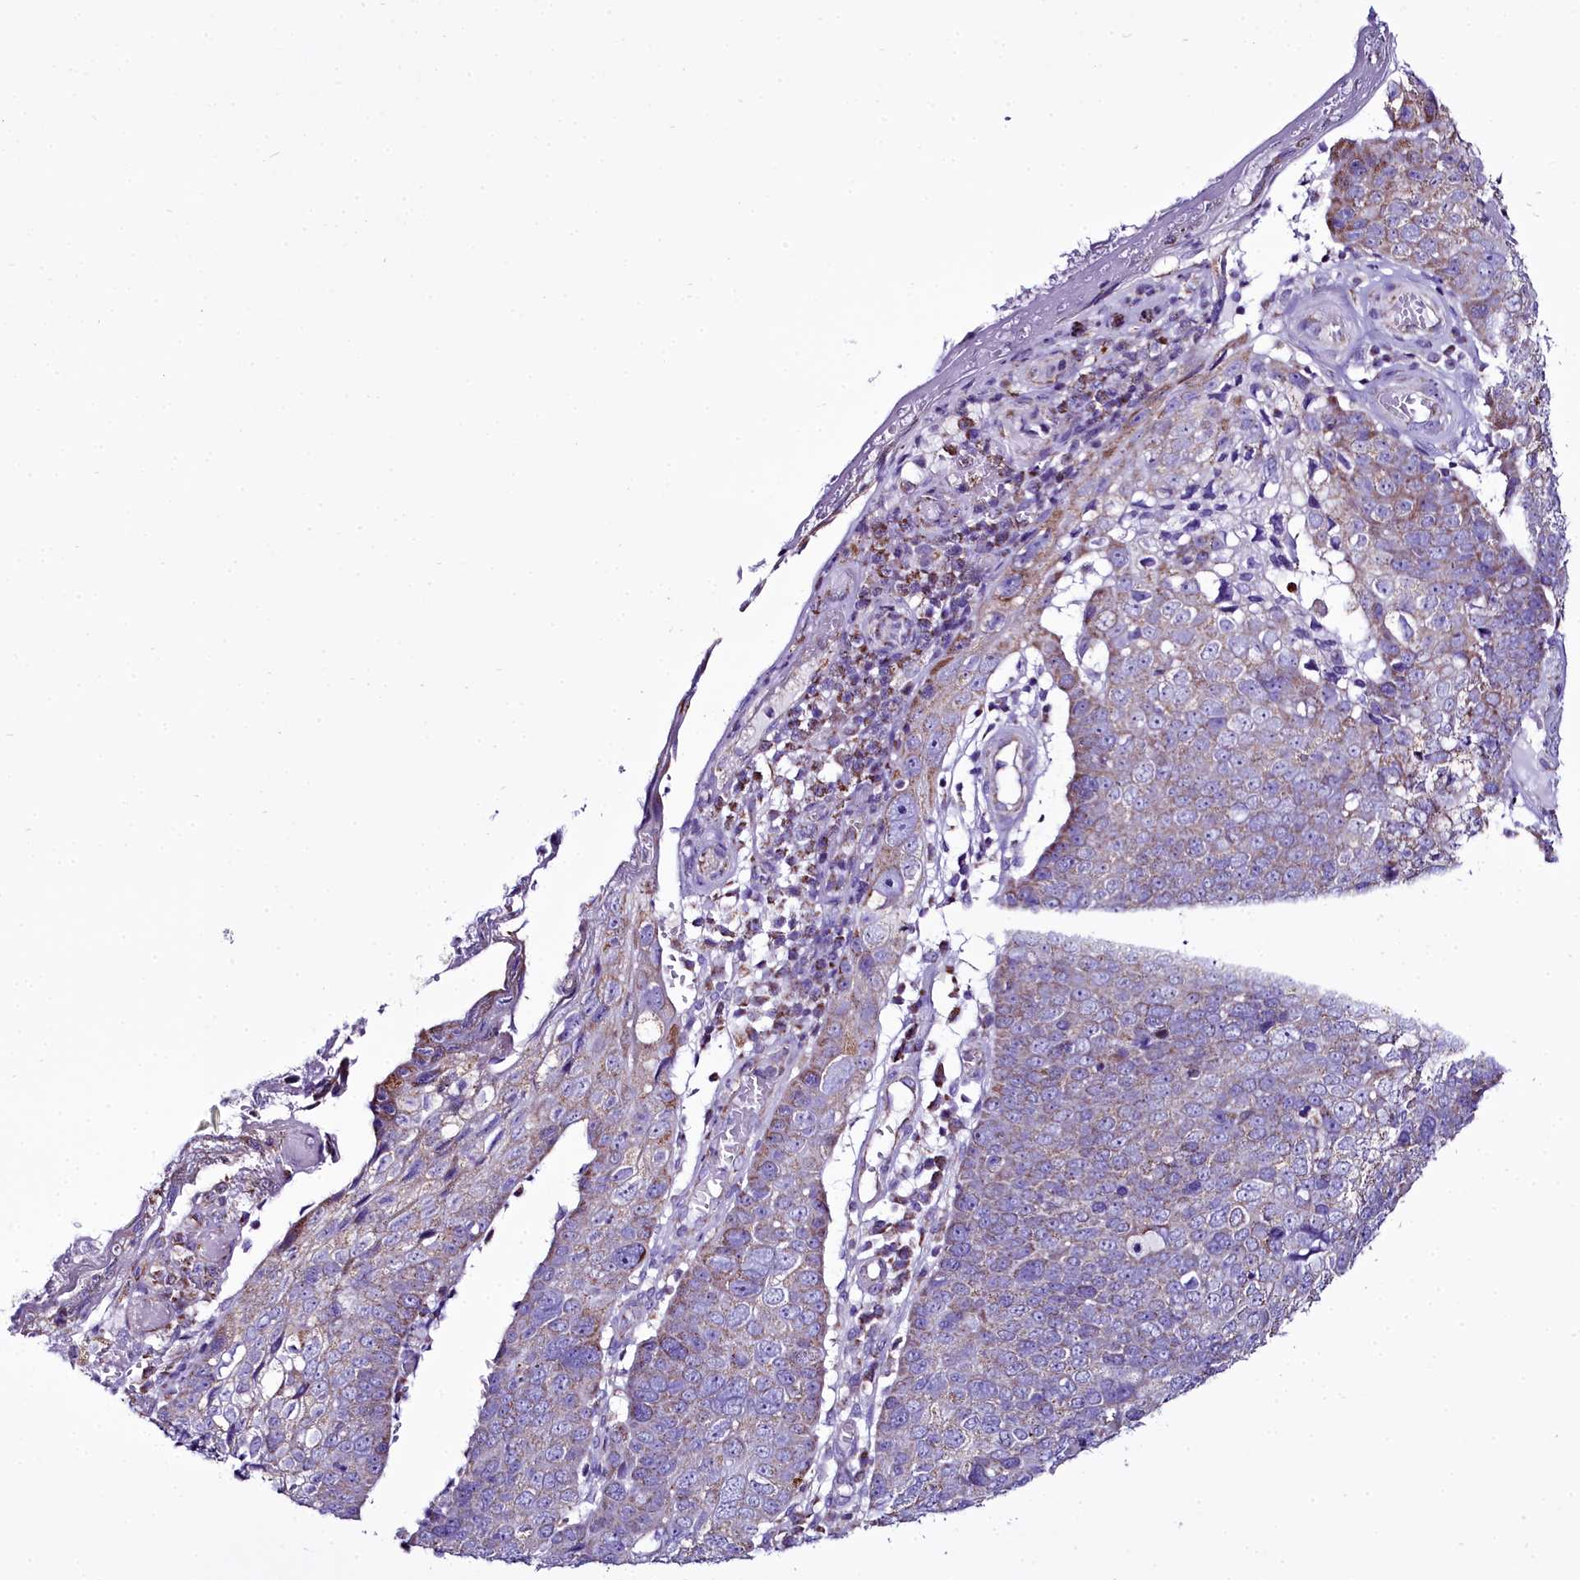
{"staining": {"intensity": "moderate", "quantity": "<25%", "location": "cytoplasmic/membranous"}, "tissue": "skin cancer", "cell_type": "Tumor cells", "image_type": "cancer", "snomed": [{"axis": "morphology", "description": "Squamous cell carcinoma, NOS"}, {"axis": "topography", "description": "Skin"}], "caption": "The immunohistochemical stain highlights moderate cytoplasmic/membranous positivity in tumor cells of skin squamous cell carcinoma tissue.", "gene": "WDFY3", "patient": {"sex": "male", "age": 71}}